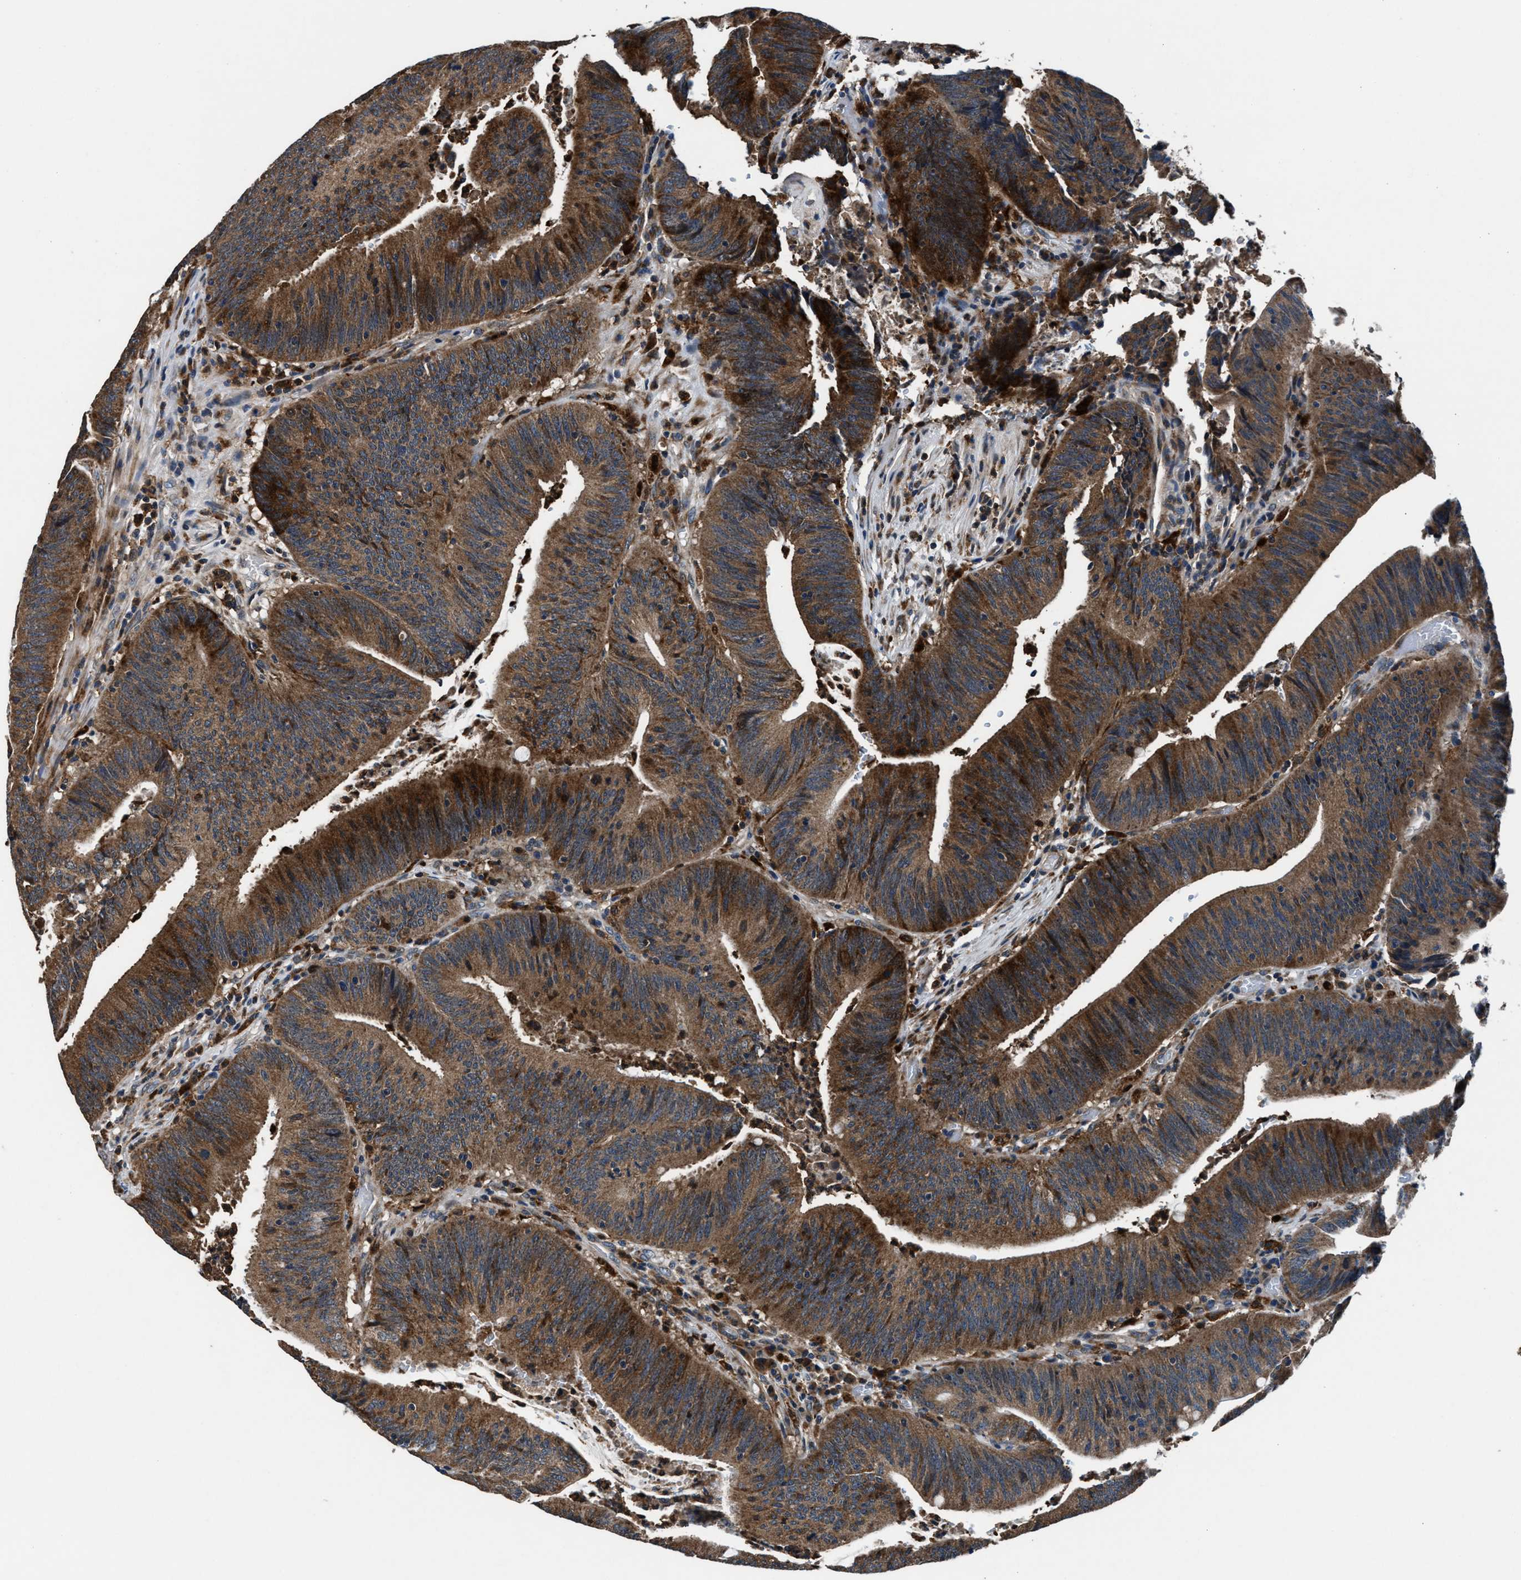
{"staining": {"intensity": "moderate", "quantity": ">75%", "location": "cytoplasmic/membranous"}, "tissue": "colorectal cancer", "cell_type": "Tumor cells", "image_type": "cancer", "snomed": [{"axis": "morphology", "description": "Normal tissue, NOS"}, {"axis": "morphology", "description": "Adenocarcinoma, NOS"}, {"axis": "topography", "description": "Rectum"}], "caption": "This image shows immunohistochemistry (IHC) staining of adenocarcinoma (colorectal), with medium moderate cytoplasmic/membranous expression in approximately >75% of tumor cells.", "gene": "FAM221A", "patient": {"sex": "female", "age": 66}}